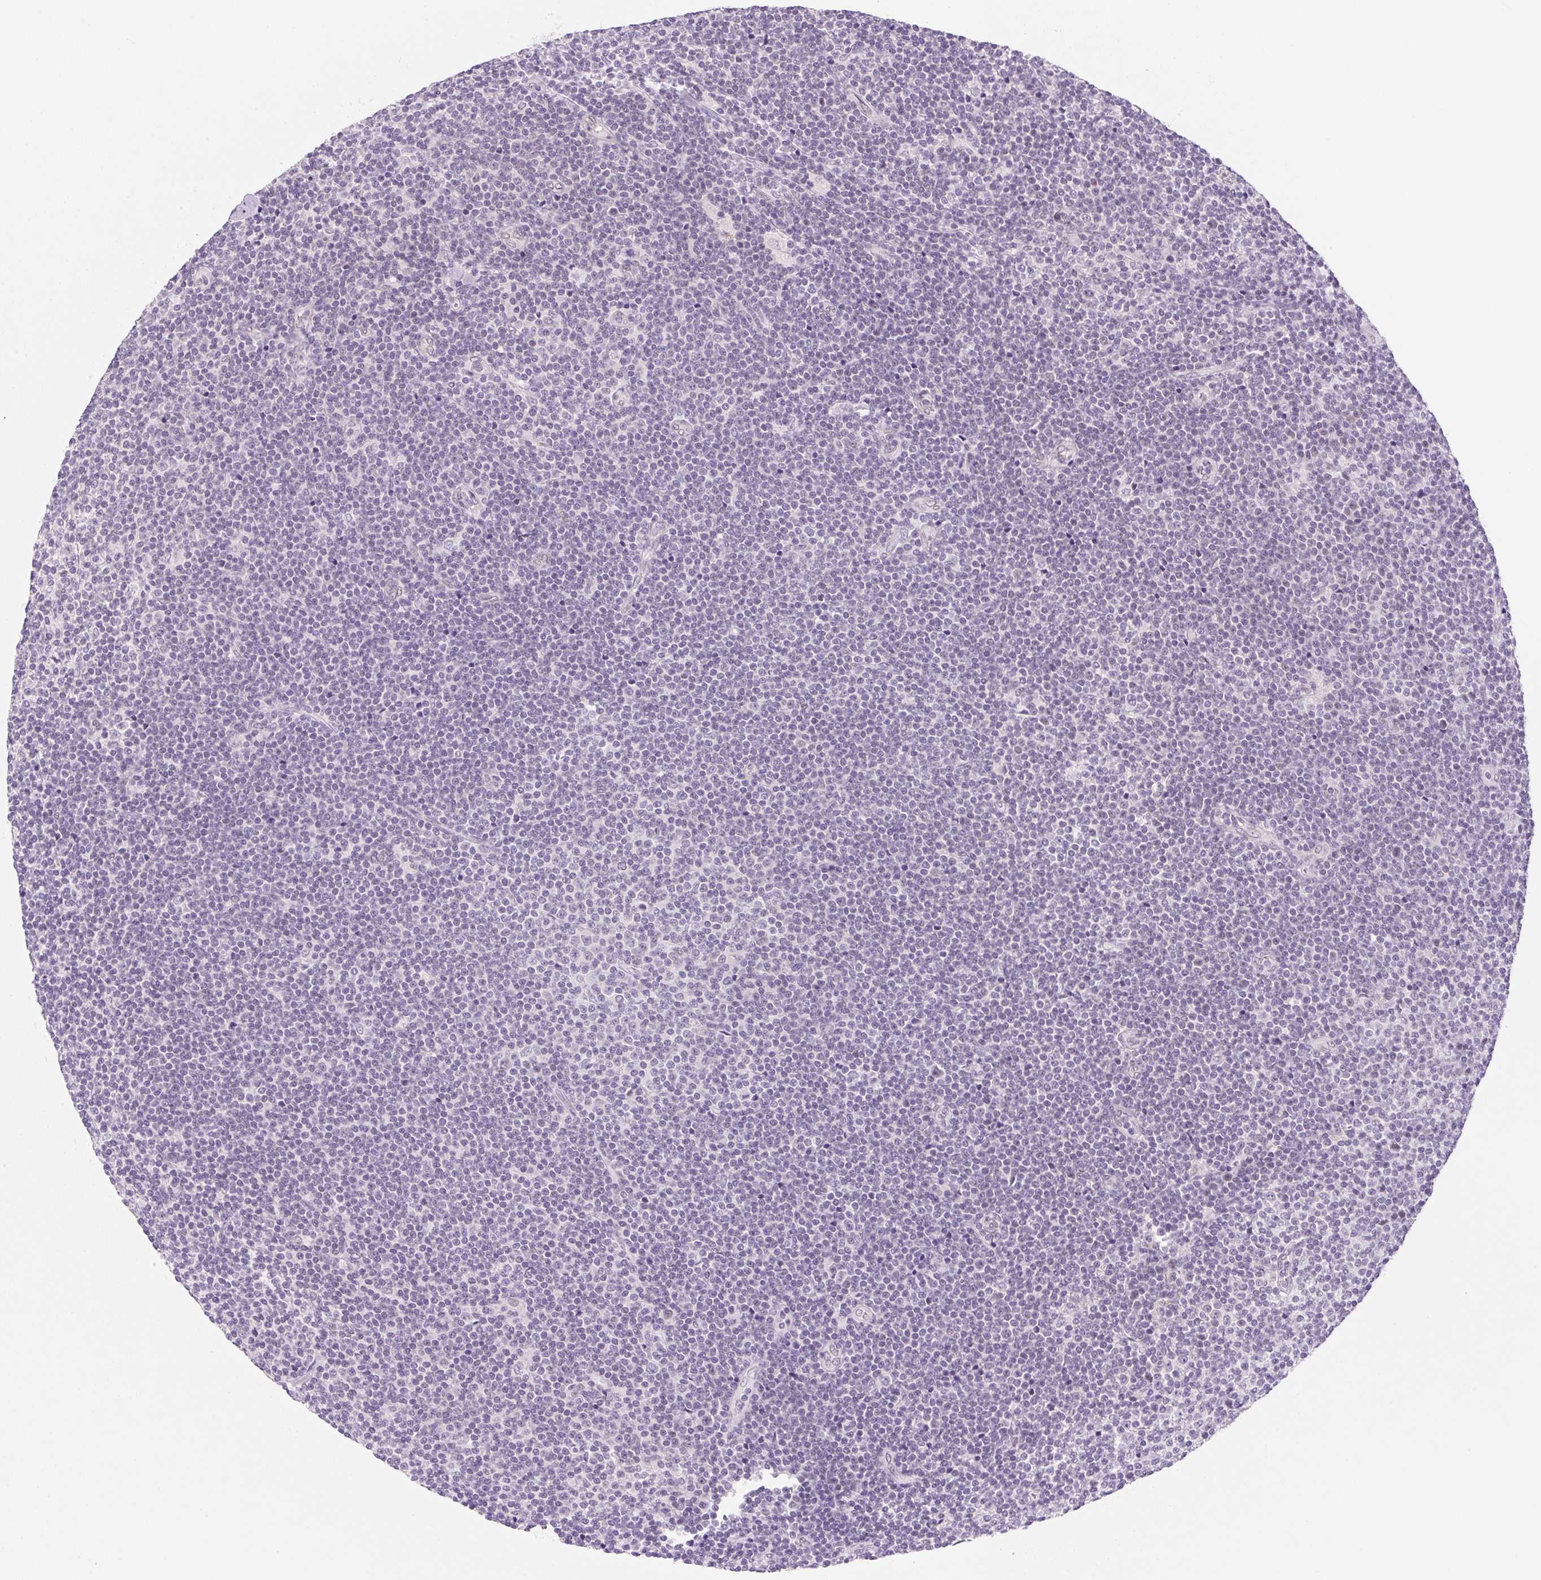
{"staining": {"intensity": "negative", "quantity": "none", "location": "none"}, "tissue": "lymphoma", "cell_type": "Tumor cells", "image_type": "cancer", "snomed": [{"axis": "morphology", "description": "Malignant lymphoma, non-Hodgkin's type, Low grade"}, {"axis": "topography", "description": "Lymph node"}], "caption": "Low-grade malignant lymphoma, non-Hodgkin's type was stained to show a protein in brown. There is no significant expression in tumor cells.", "gene": "SYNE3", "patient": {"sex": "male", "age": 48}}